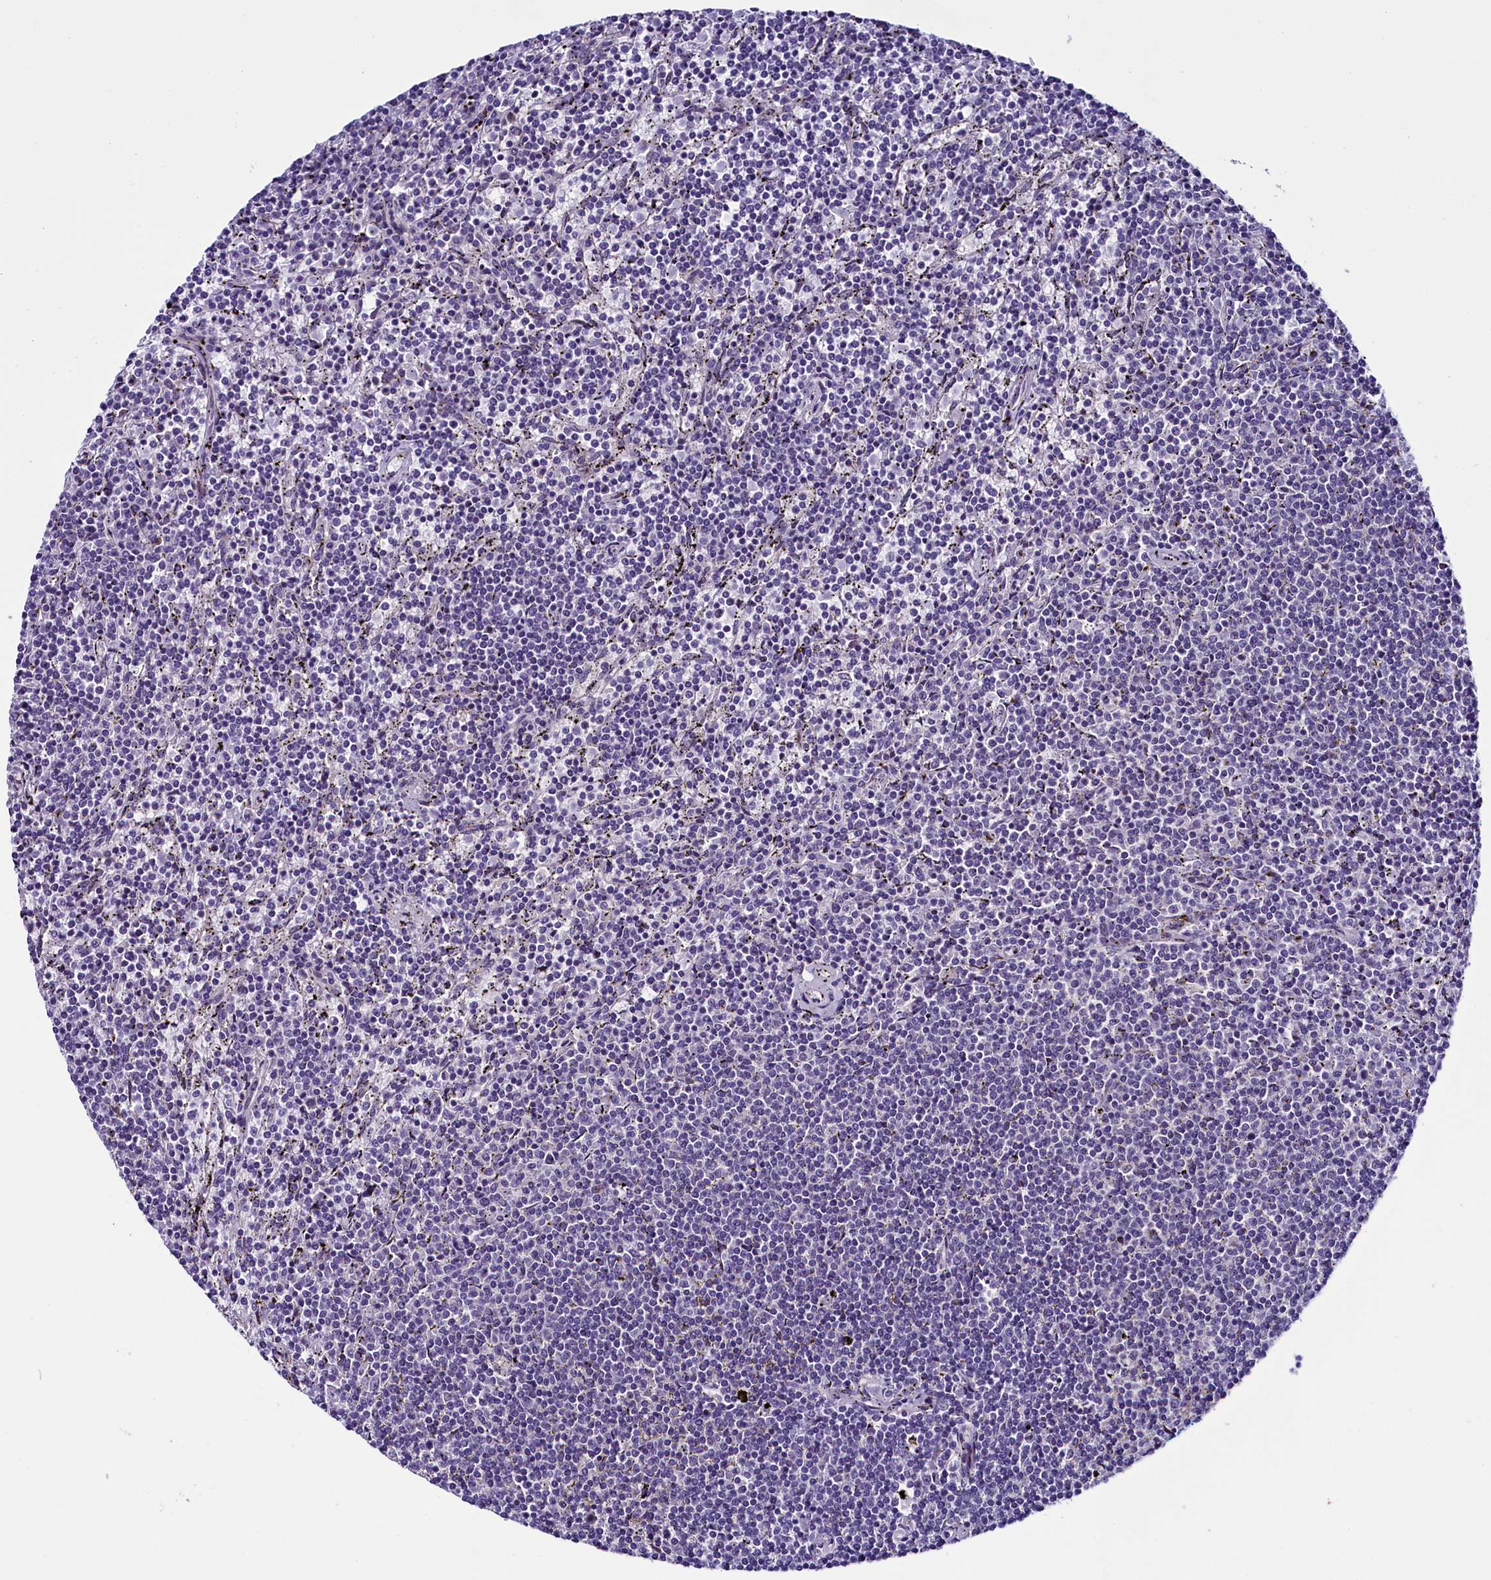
{"staining": {"intensity": "negative", "quantity": "none", "location": "none"}, "tissue": "lymphoma", "cell_type": "Tumor cells", "image_type": "cancer", "snomed": [{"axis": "morphology", "description": "Malignant lymphoma, non-Hodgkin's type, Low grade"}, {"axis": "topography", "description": "Spleen"}], "caption": "The micrograph reveals no significant expression in tumor cells of malignant lymphoma, non-Hodgkin's type (low-grade).", "gene": "CCDC106", "patient": {"sex": "female", "age": 50}}